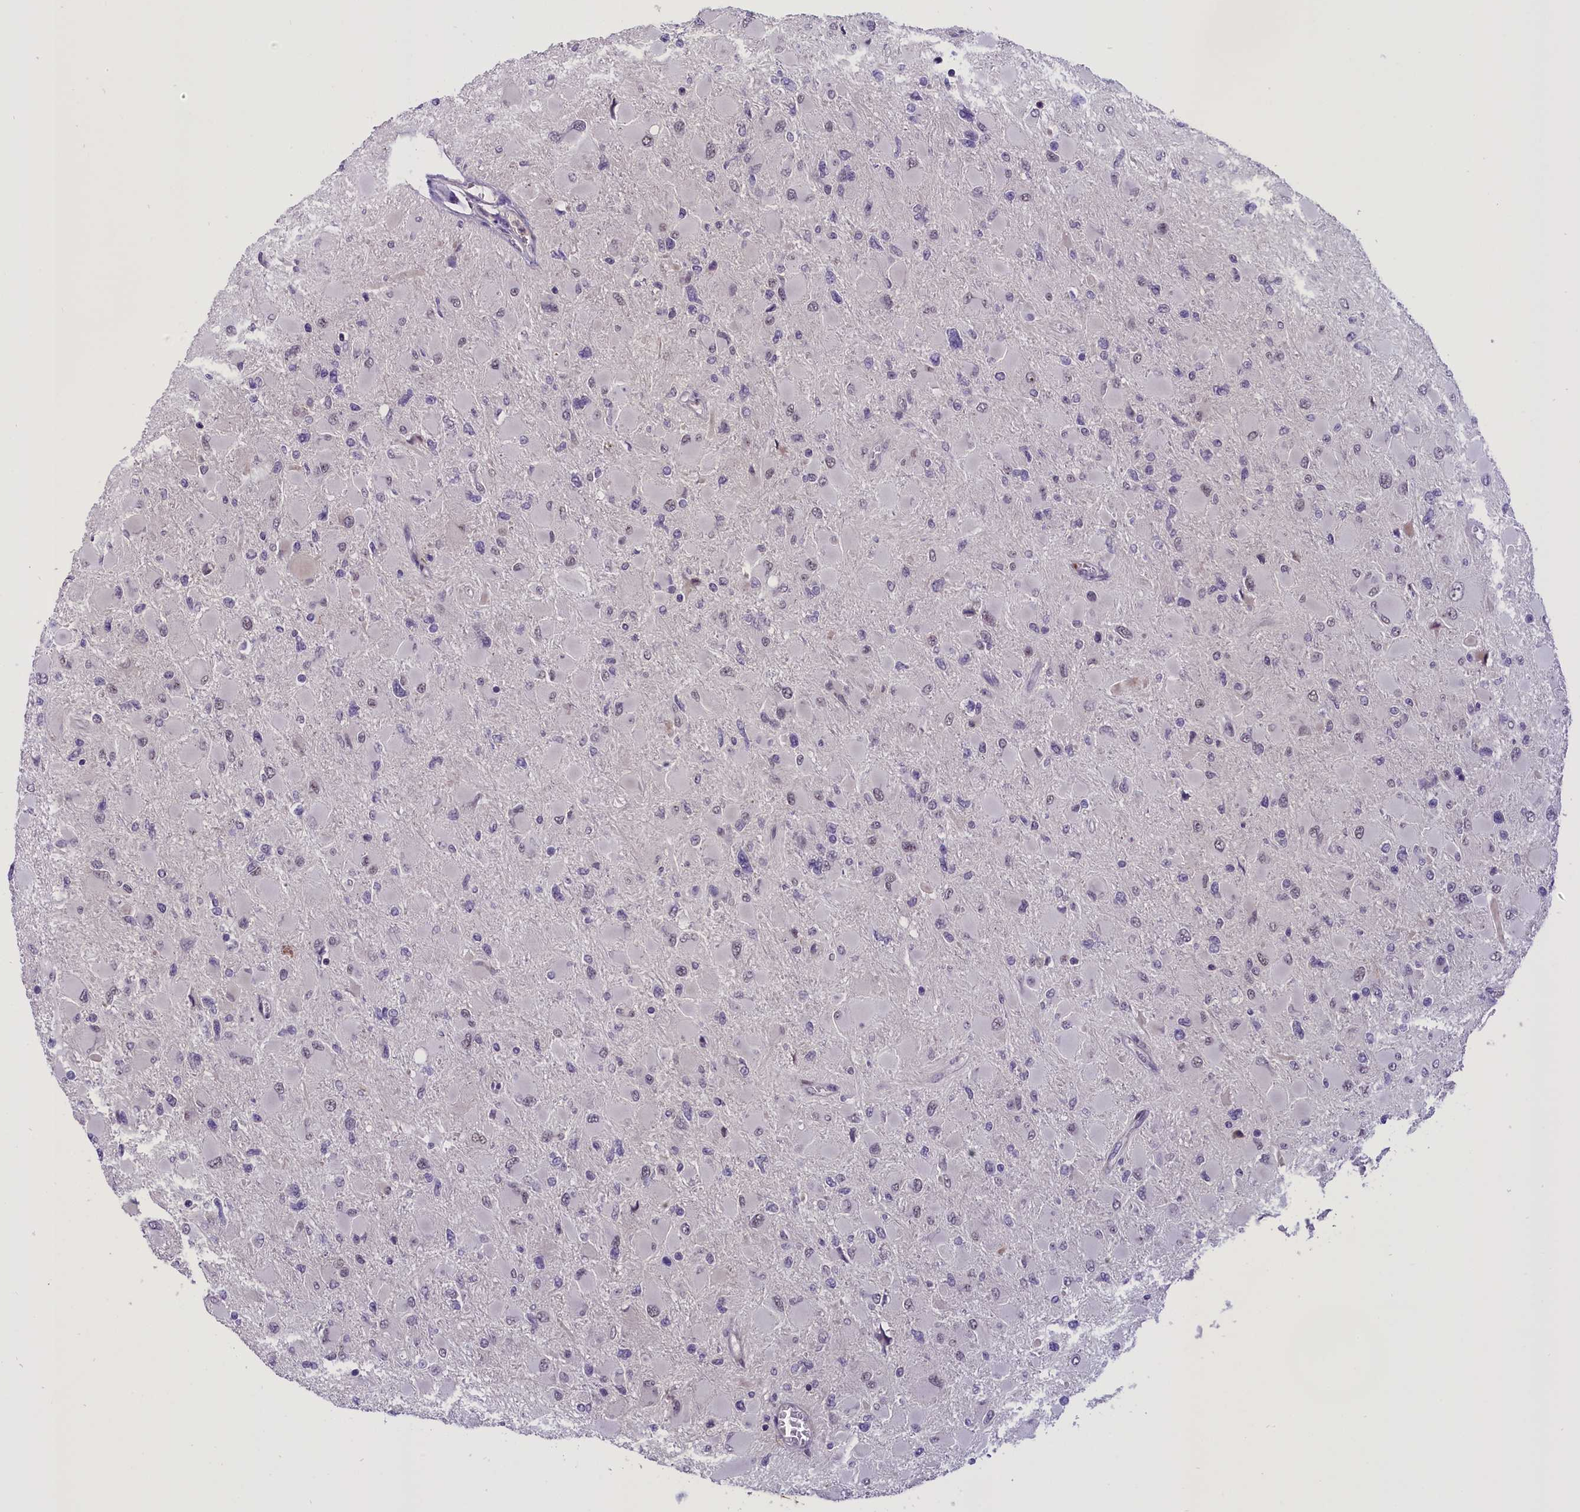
{"staining": {"intensity": "negative", "quantity": "none", "location": "none"}, "tissue": "glioma", "cell_type": "Tumor cells", "image_type": "cancer", "snomed": [{"axis": "morphology", "description": "Glioma, malignant, High grade"}, {"axis": "topography", "description": "Cerebral cortex"}], "caption": "There is no significant expression in tumor cells of malignant high-grade glioma. Nuclei are stained in blue.", "gene": "ENHO", "patient": {"sex": "female", "age": 36}}